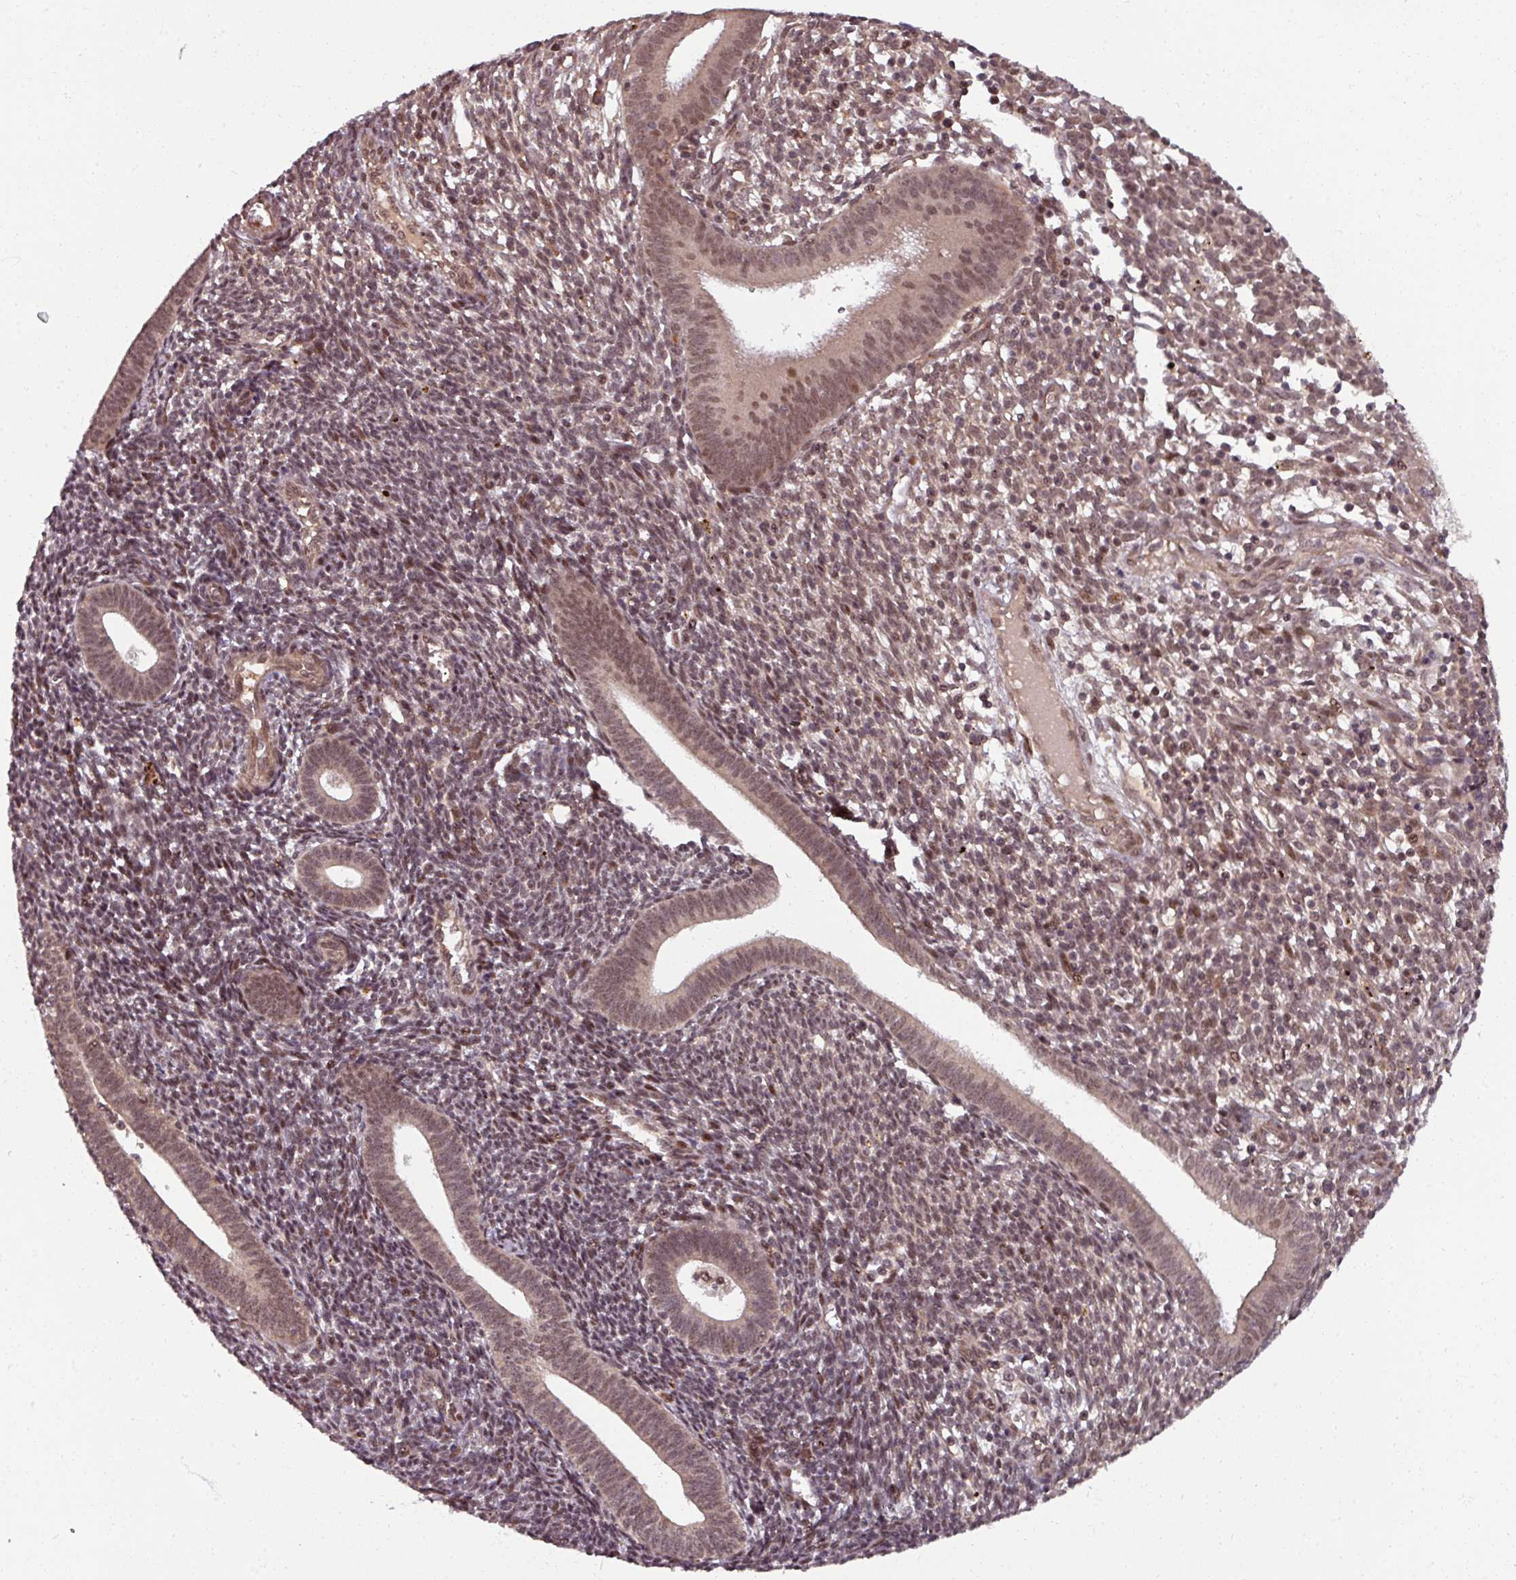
{"staining": {"intensity": "moderate", "quantity": "25%-75%", "location": "nuclear"}, "tissue": "endometrium", "cell_type": "Cells in endometrial stroma", "image_type": "normal", "snomed": [{"axis": "morphology", "description": "Normal tissue, NOS"}, {"axis": "topography", "description": "Endometrium"}], "caption": "Cells in endometrial stroma reveal moderate nuclear positivity in about 25%-75% of cells in unremarkable endometrium. (IHC, brightfield microscopy, high magnification).", "gene": "SWI5", "patient": {"sex": "female", "age": 41}}